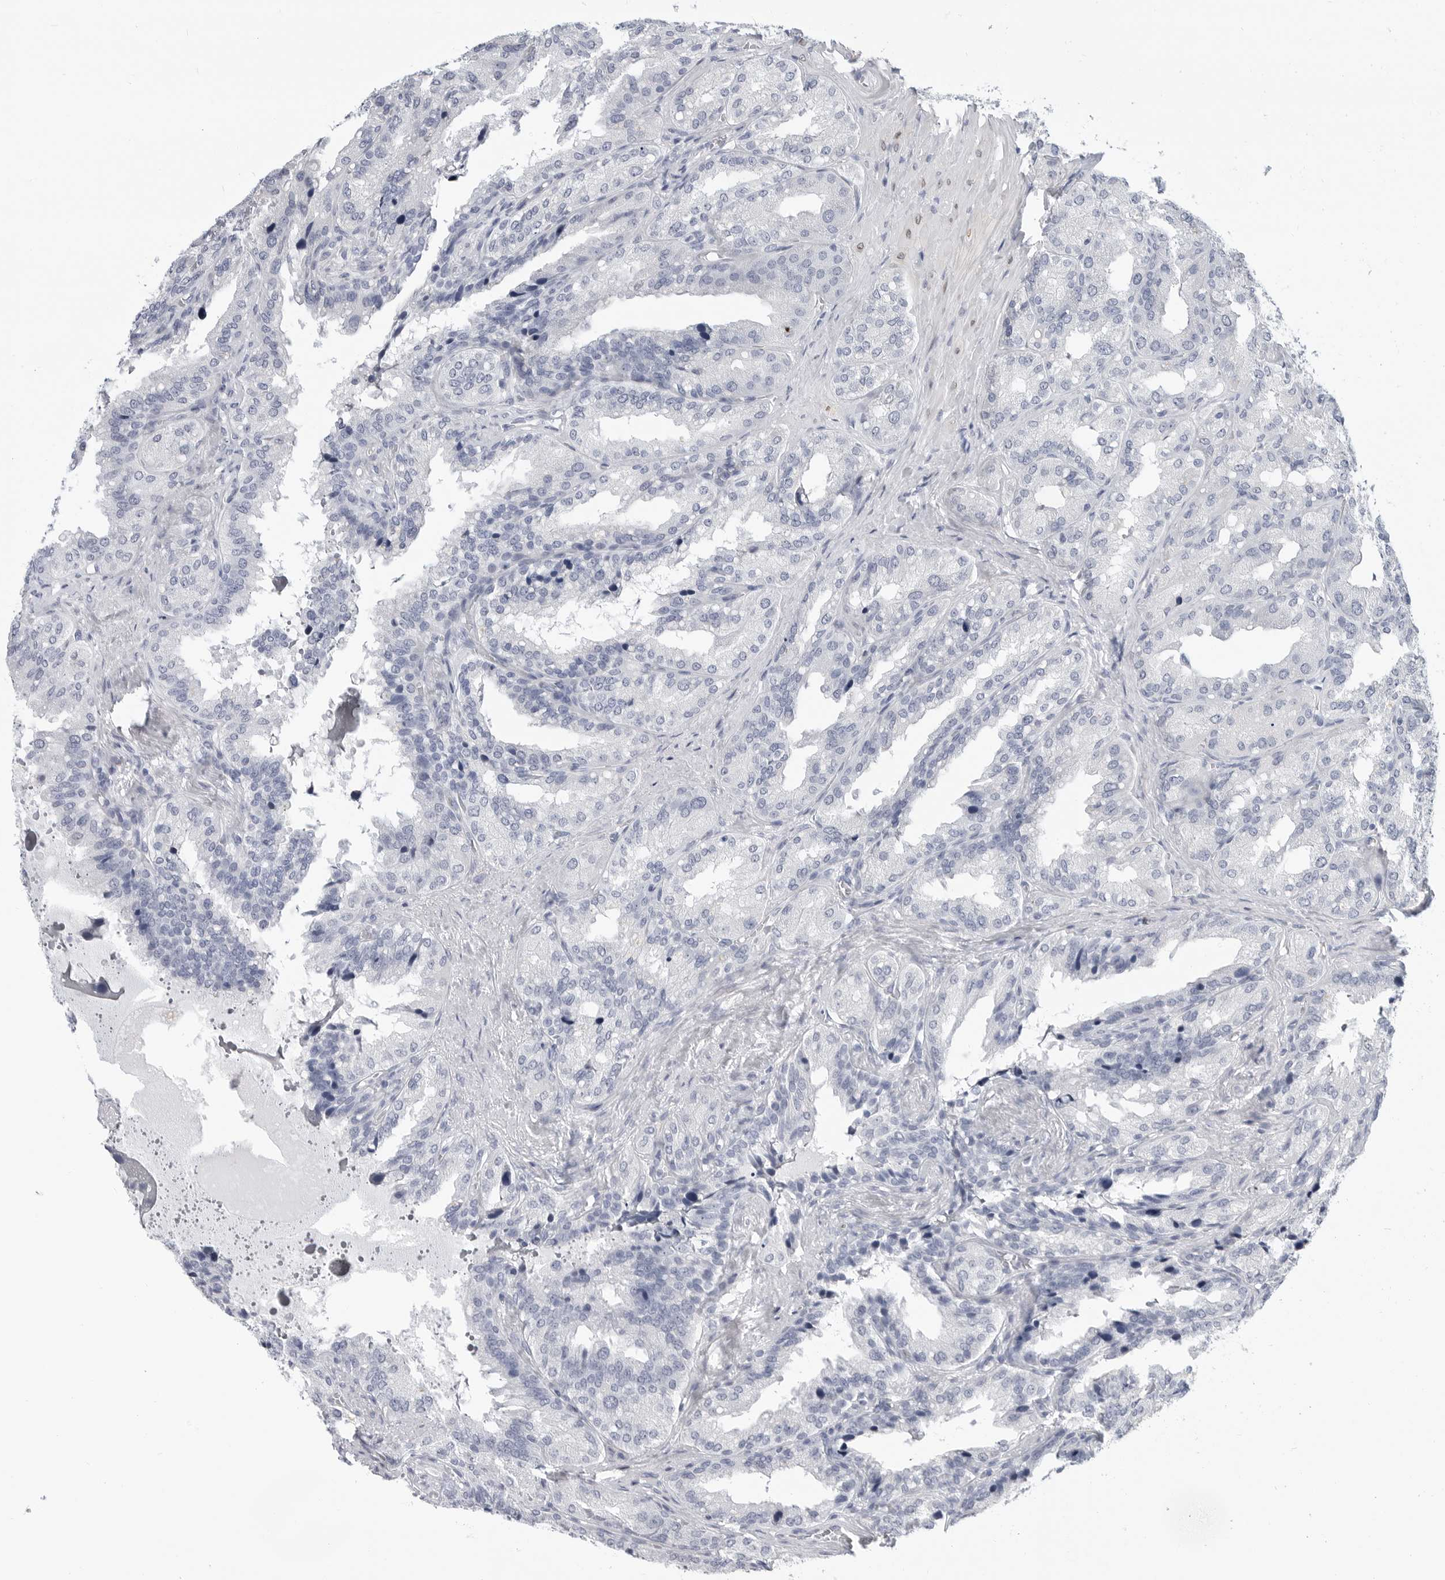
{"staining": {"intensity": "negative", "quantity": "none", "location": "none"}, "tissue": "seminal vesicle", "cell_type": "Glandular cells", "image_type": "normal", "snomed": [{"axis": "morphology", "description": "Normal tissue, NOS"}, {"axis": "topography", "description": "Prostate"}, {"axis": "topography", "description": "Seminal veicle"}], "caption": "IHC of unremarkable human seminal vesicle reveals no staining in glandular cells.", "gene": "PLN", "patient": {"sex": "male", "age": 51}}